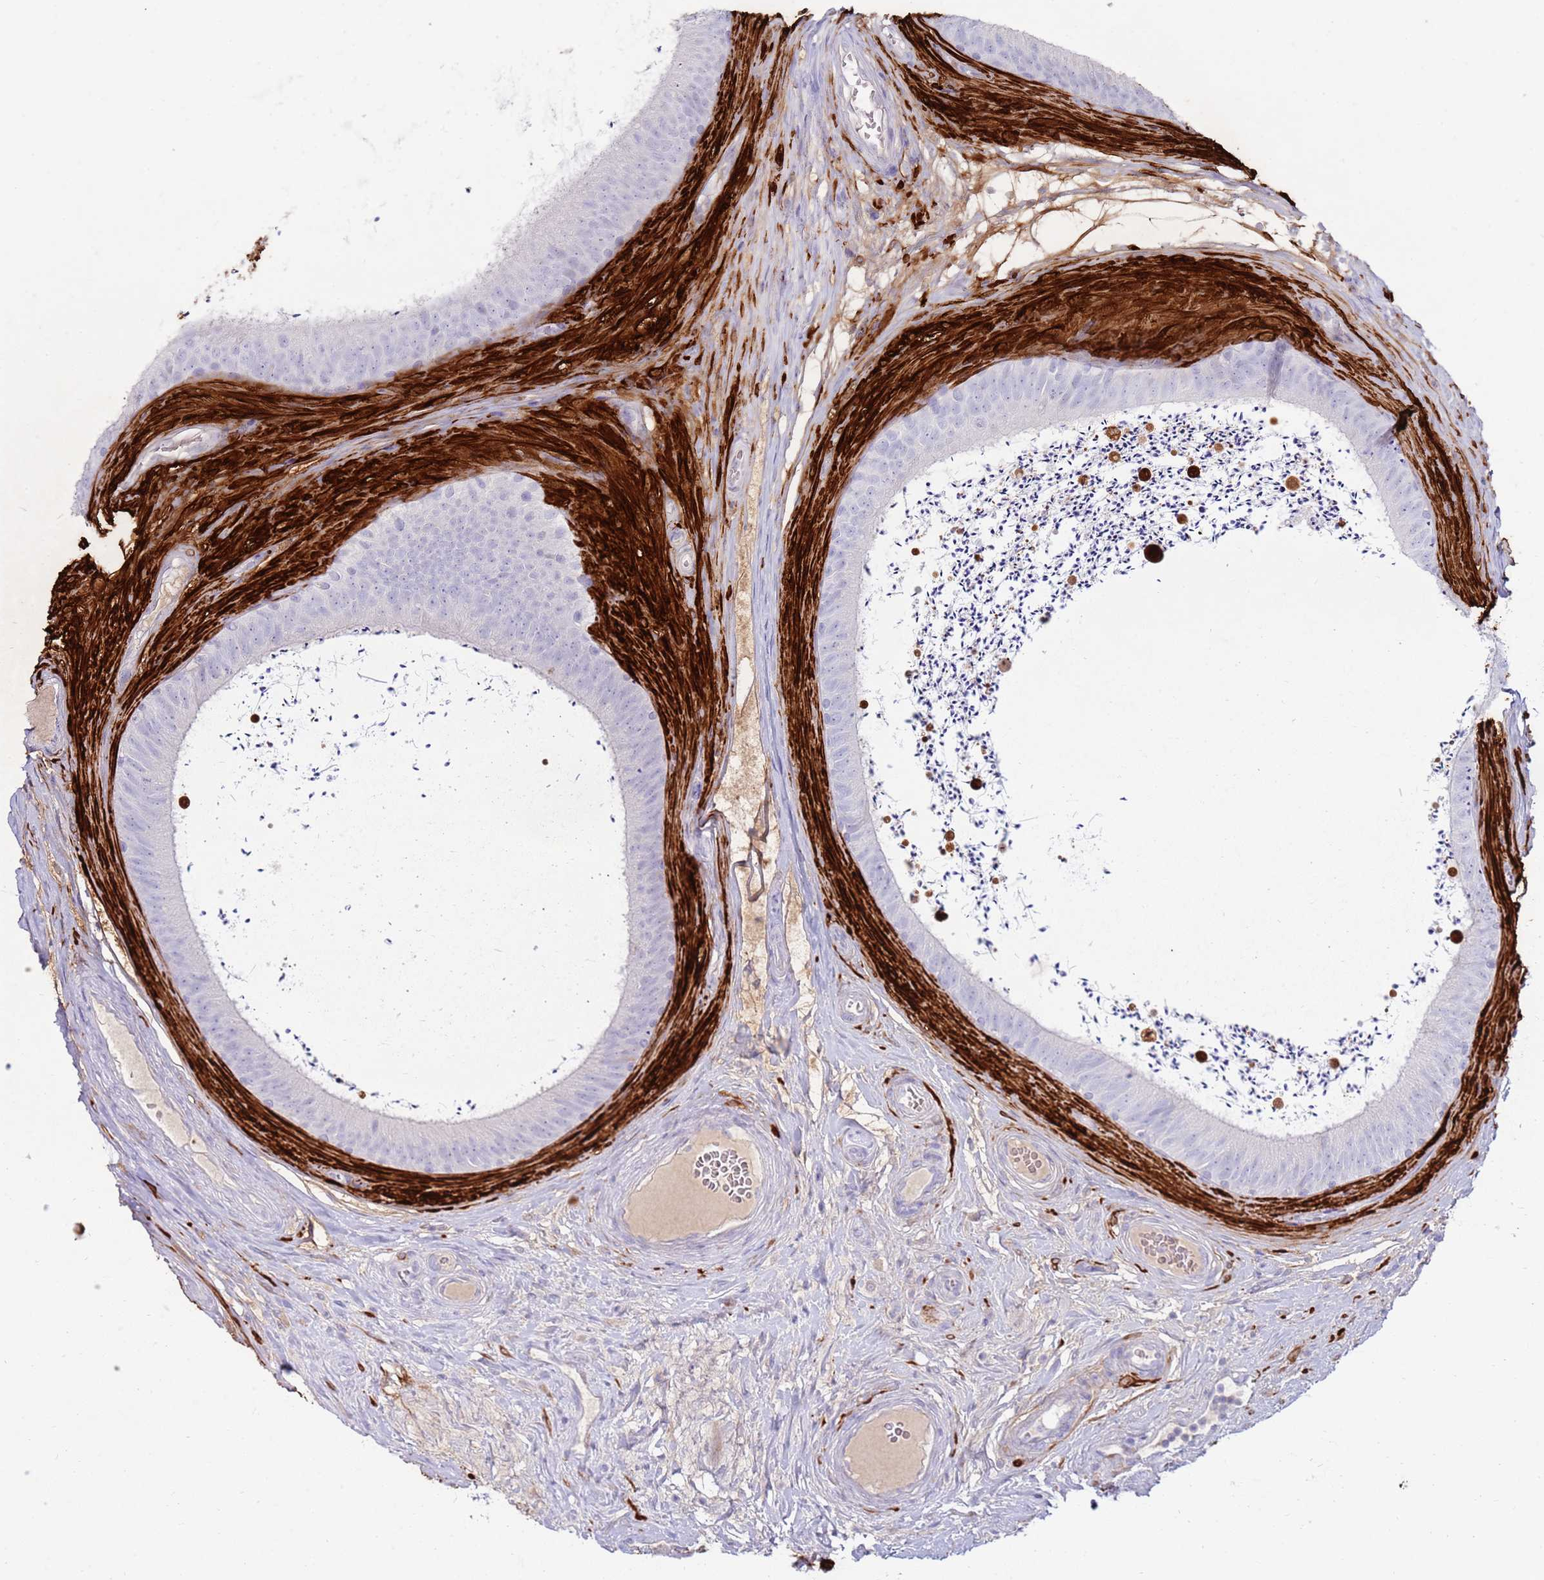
{"staining": {"intensity": "negative", "quantity": "none", "location": "none"}, "tissue": "epididymis", "cell_type": "Glandular cells", "image_type": "normal", "snomed": [{"axis": "morphology", "description": "Normal tissue, NOS"}, {"axis": "topography", "description": "Testis"}, {"axis": "topography", "description": "Epididymis"}], "caption": "The immunohistochemistry (IHC) photomicrograph has no significant staining in glandular cells of epididymis.", "gene": "EVPLL", "patient": {"sex": "male", "age": 41}}